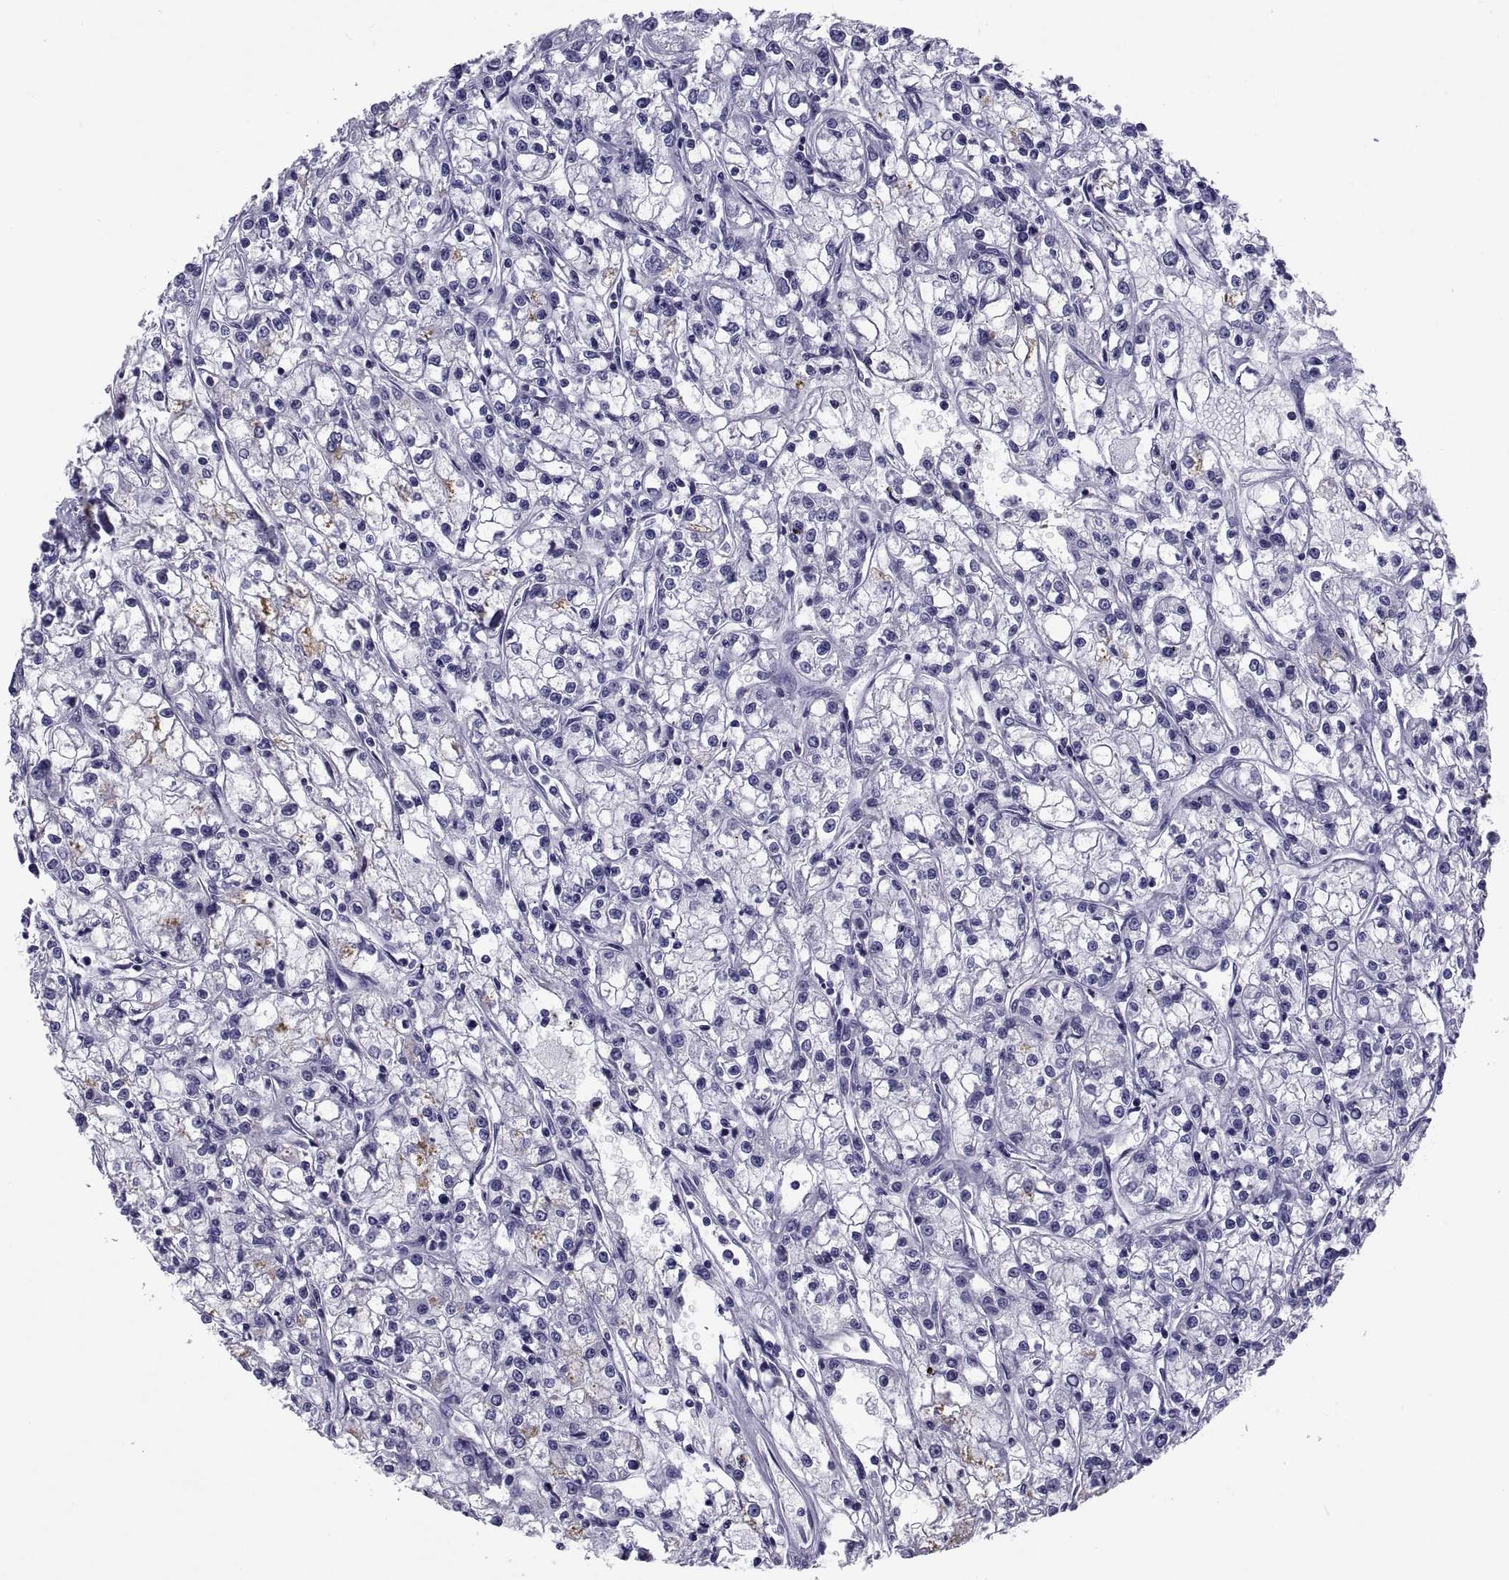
{"staining": {"intensity": "negative", "quantity": "none", "location": "none"}, "tissue": "renal cancer", "cell_type": "Tumor cells", "image_type": "cancer", "snomed": [{"axis": "morphology", "description": "Adenocarcinoma, NOS"}, {"axis": "topography", "description": "Kidney"}], "caption": "Tumor cells are negative for protein expression in human renal adenocarcinoma.", "gene": "TGFBR3L", "patient": {"sex": "female", "age": 59}}